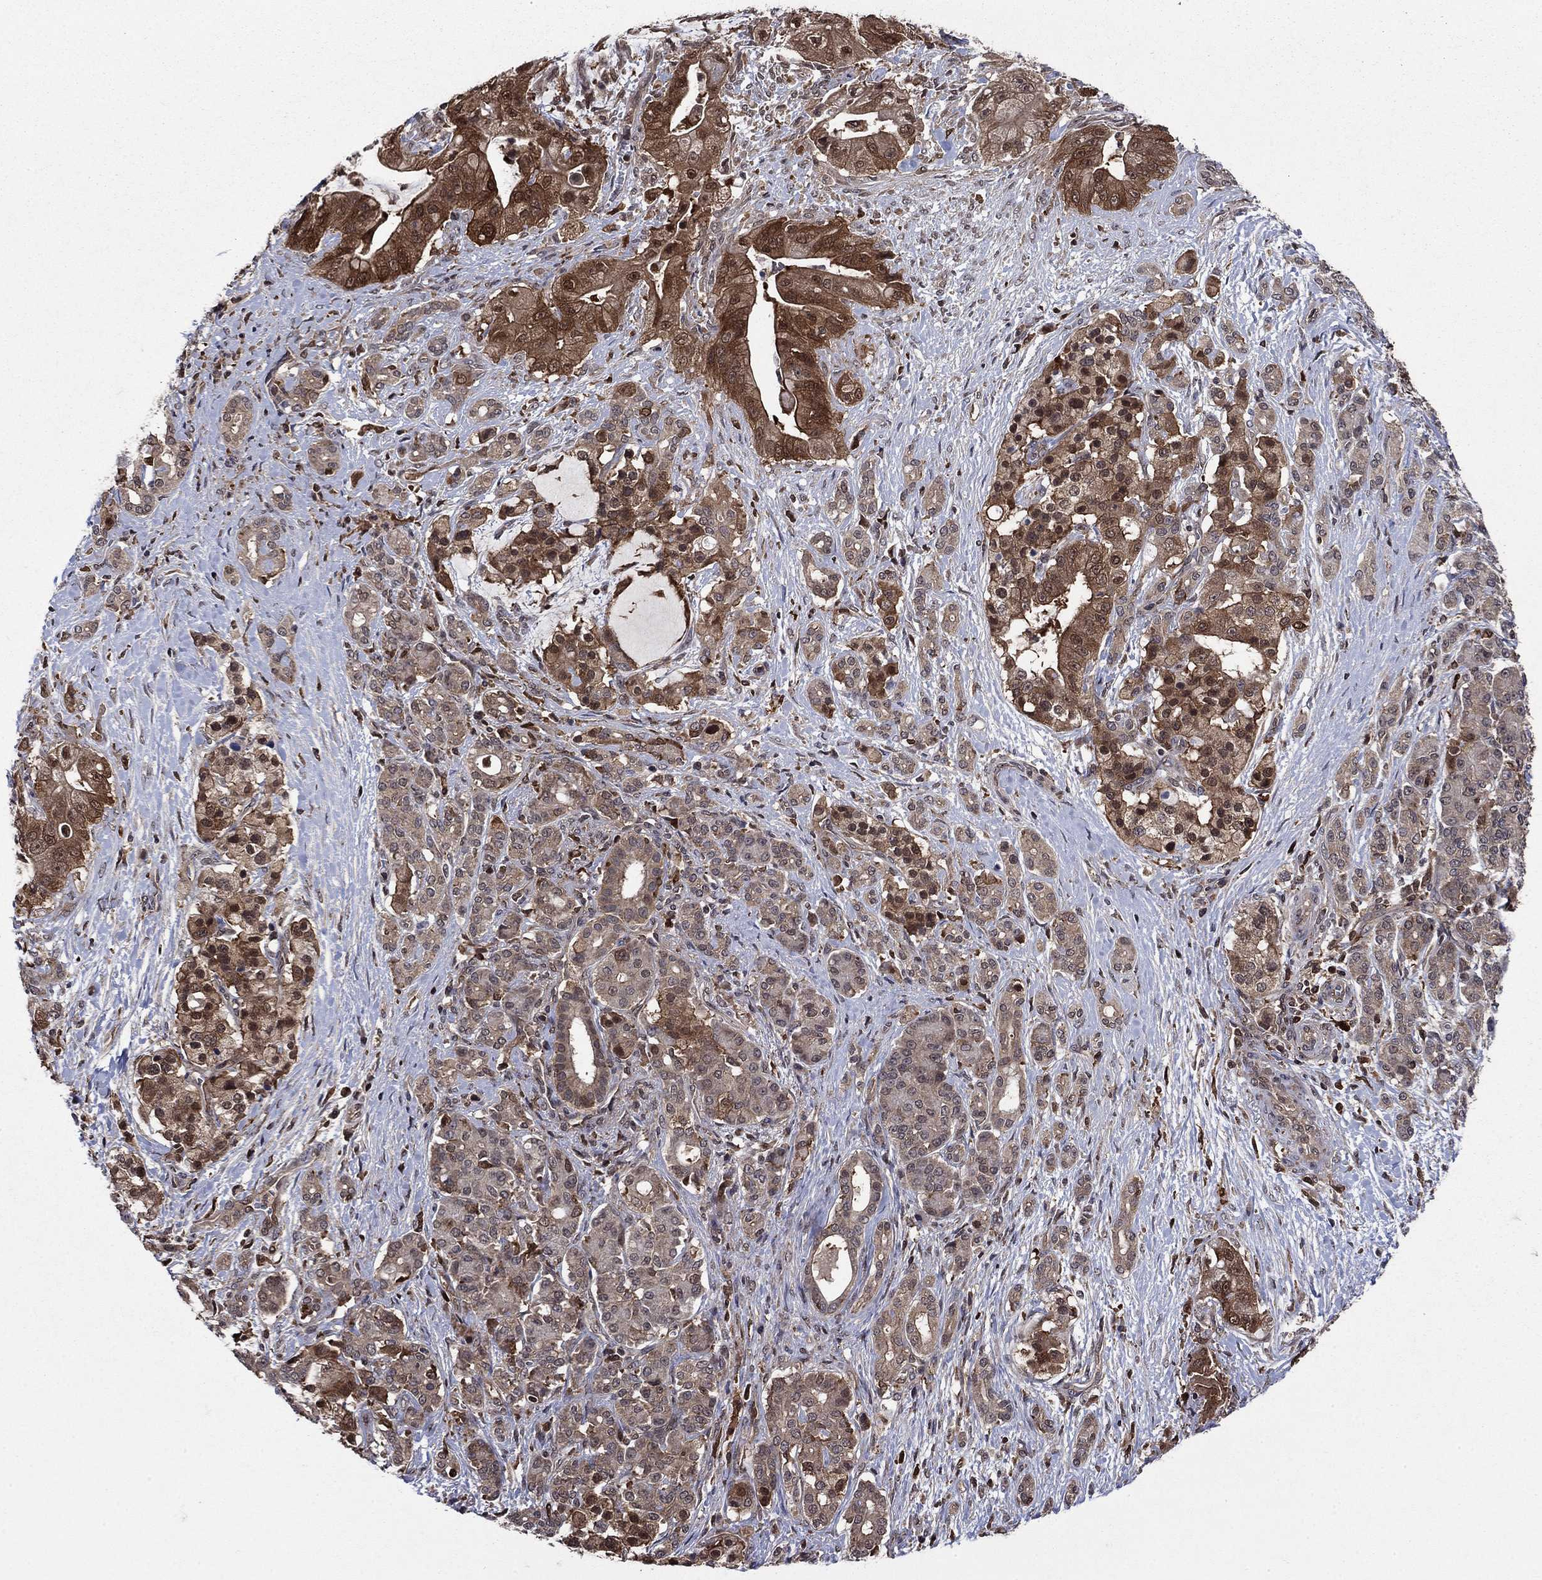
{"staining": {"intensity": "strong", "quantity": "25%-75%", "location": "cytoplasmic/membranous"}, "tissue": "pancreatic cancer", "cell_type": "Tumor cells", "image_type": "cancer", "snomed": [{"axis": "morphology", "description": "Normal tissue, NOS"}, {"axis": "morphology", "description": "Inflammation, NOS"}, {"axis": "morphology", "description": "Adenocarcinoma, NOS"}, {"axis": "topography", "description": "Pancreas"}], "caption": "Immunohistochemistry histopathology image of human pancreatic cancer stained for a protein (brown), which exhibits high levels of strong cytoplasmic/membranous expression in about 25%-75% of tumor cells.", "gene": "CACYBP", "patient": {"sex": "male", "age": 57}}